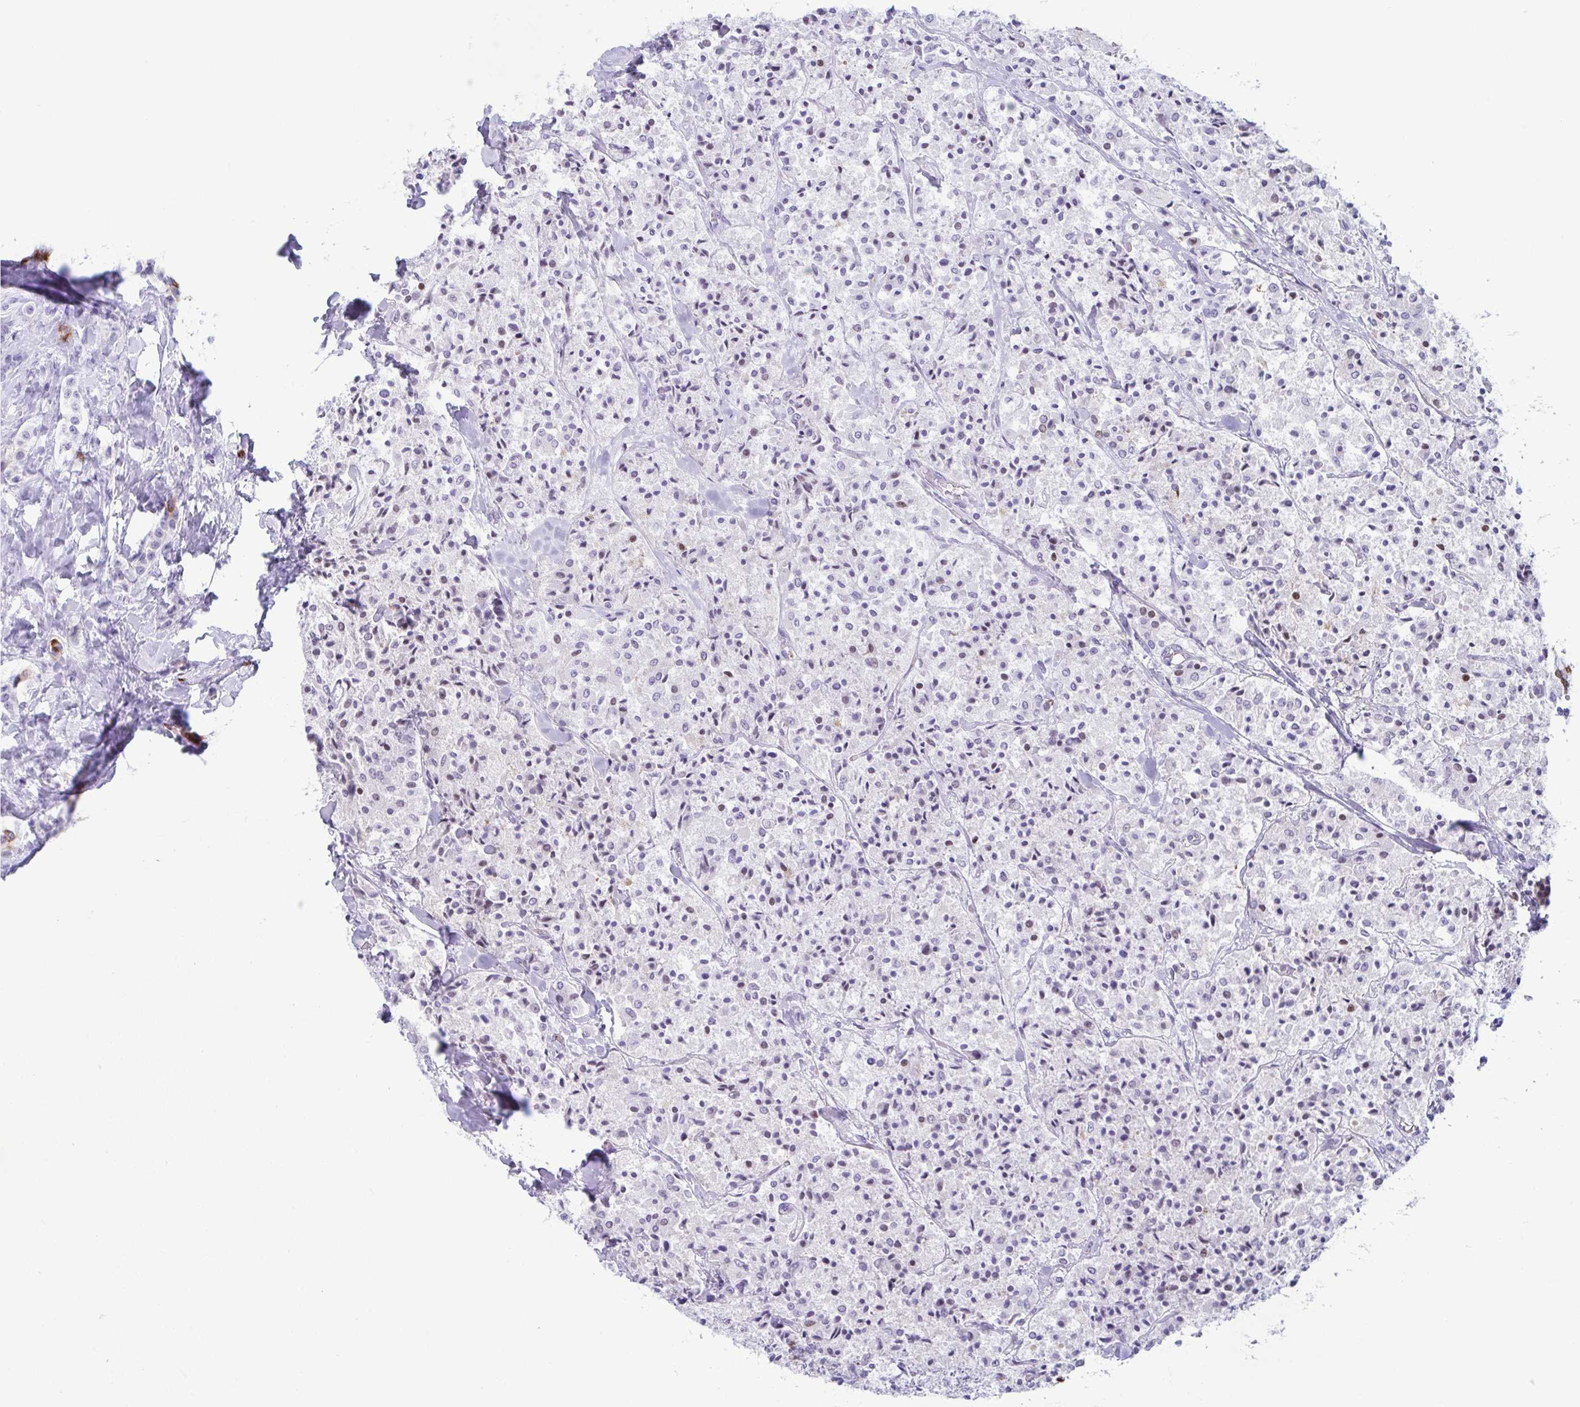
{"staining": {"intensity": "negative", "quantity": "none", "location": "none"}, "tissue": "carcinoid", "cell_type": "Tumor cells", "image_type": "cancer", "snomed": [{"axis": "morphology", "description": "Carcinoid, malignant, NOS"}, {"axis": "topography", "description": "Lung"}], "caption": "This is a histopathology image of immunohistochemistry (IHC) staining of malignant carcinoid, which shows no expression in tumor cells. (Stains: DAB immunohistochemistry with hematoxylin counter stain, Microscopy: brightfield microscopy at high magnification).", "gene": "TCEAL3", "patient": {"sex": "male", "age": 71}}